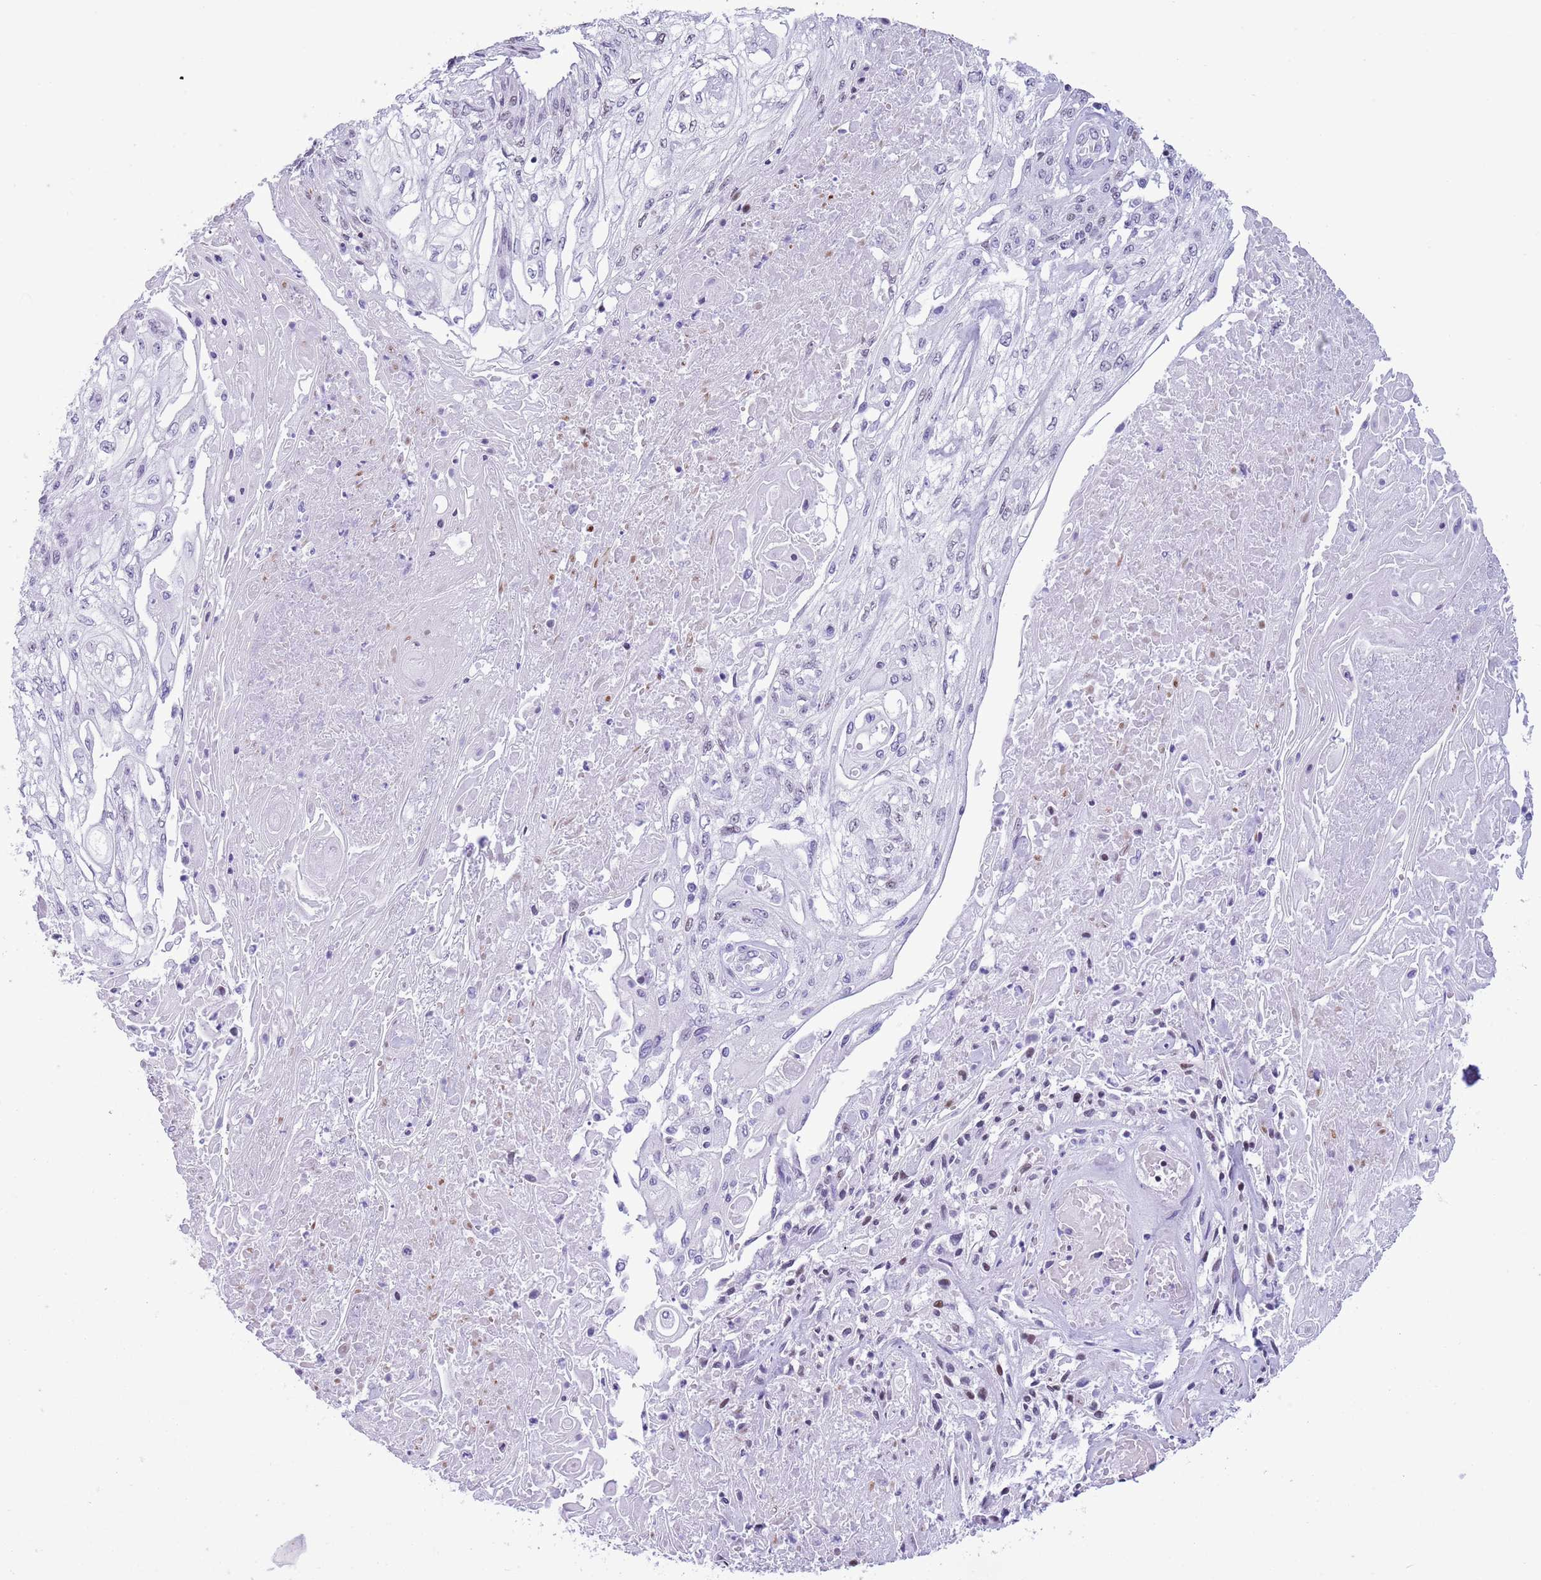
{"staining": {"intensity": "negative", "quantity": "none", "location": "none"}, "tissue": "skin cancer", "cell_type": "Tumor cells", "image_type": "cancer", "snomed": [{"axis": "morphology", "description": "Squamous cell carcinoma, NOS"}, {"axis": "morphology", "description": "Squamous cell carcinoma, metastatic, NOS"}, {"axis": "topography", "description": "Skin"}, {"axis": "topography", "description": "Lymph node"}], "caption": "An IHC histopathology image of skin cancer is shown. There is no staining in tumor cells of skin cancer. (Immunohistochemistry (ihc), brightfield microscopy, high magnification).", "gene": "BCL11B", "patient": {"sex": "male", "age": 75}}